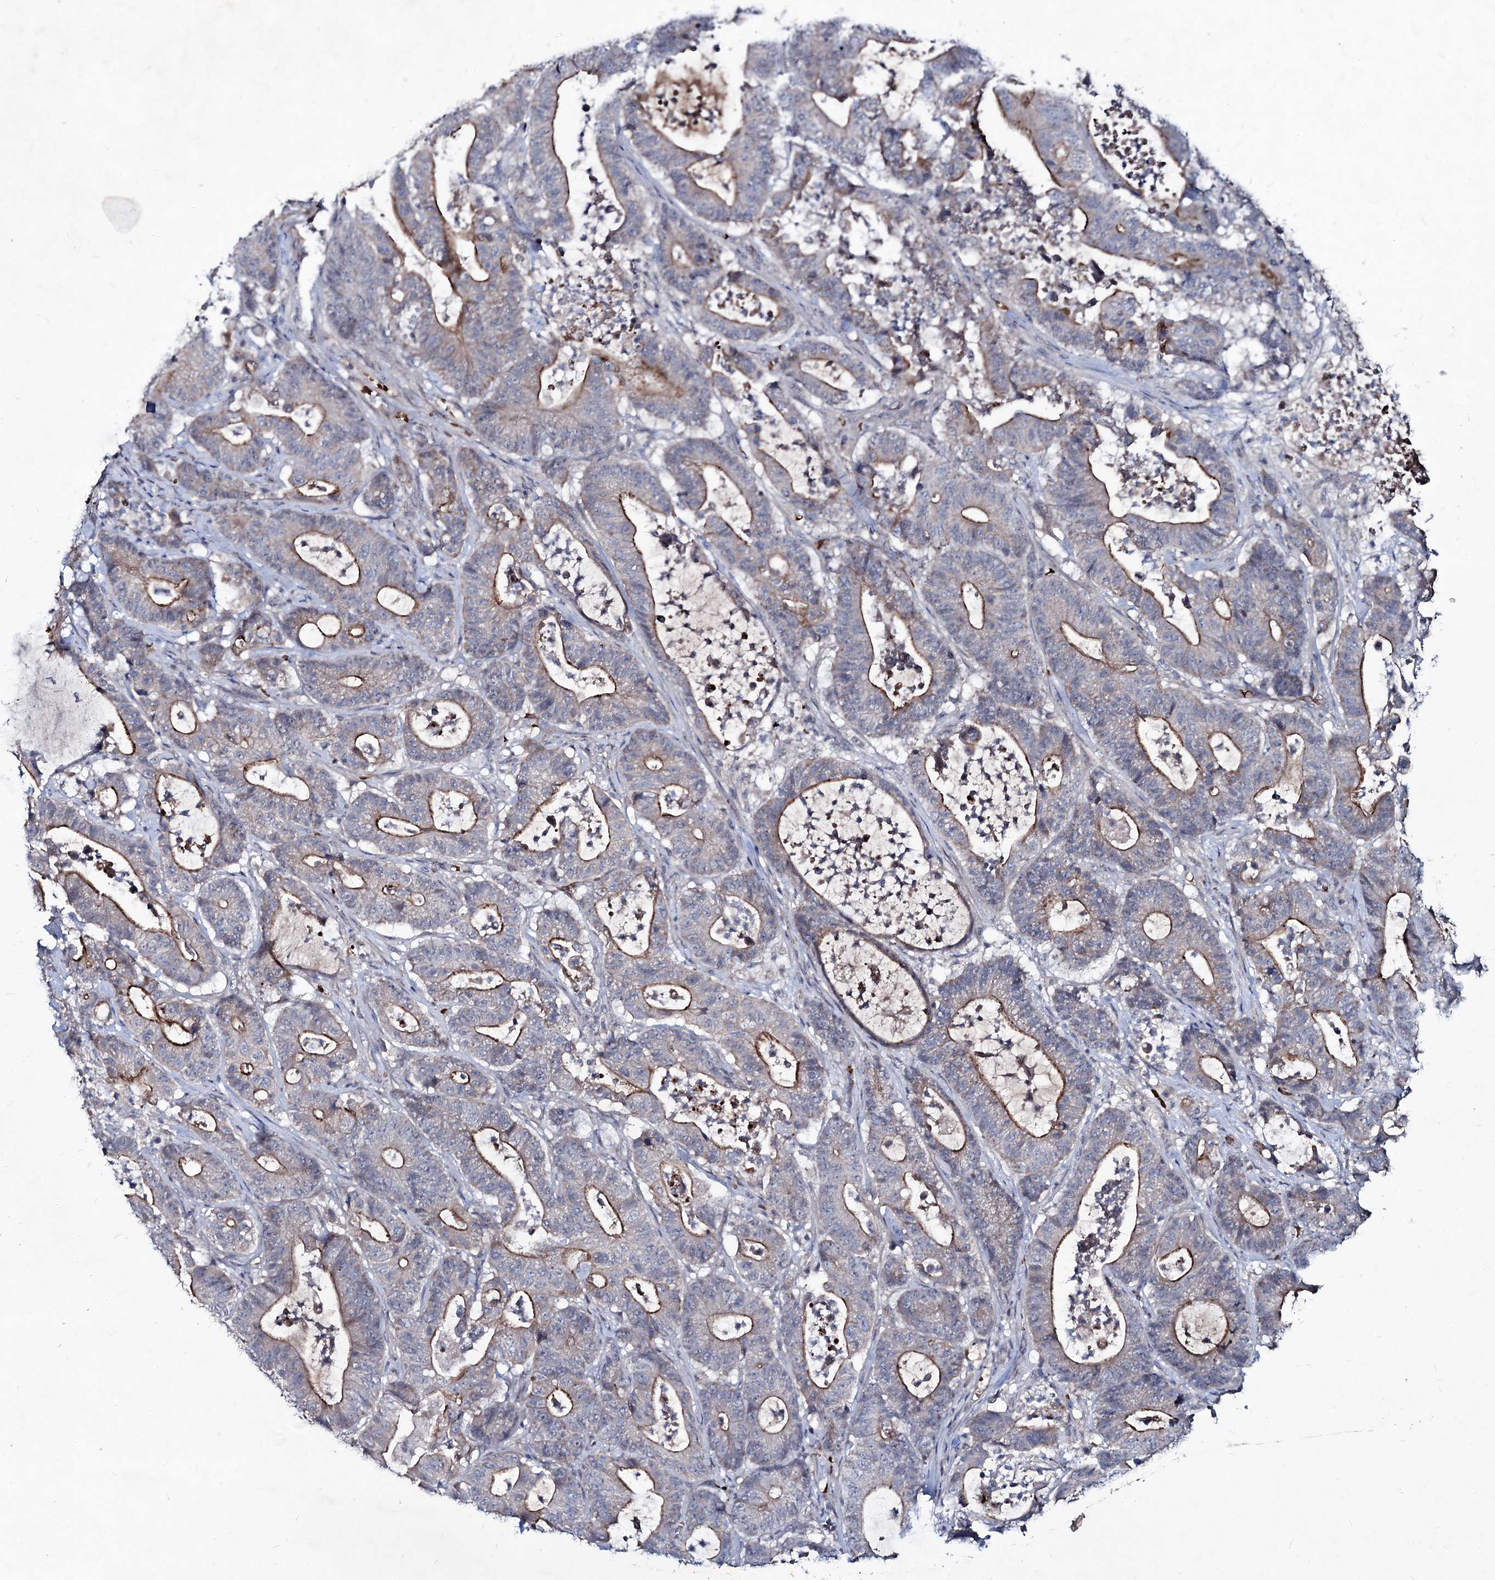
{"staining": {"intensity": "moderate", "quantity": ">75%", "location": "cytoplasmic/membranous"}, "tissue": "colorectal cancer", "cell_type": "Tumor cells", "image_type": "cancer", "snomed": [{"axis": "morphology", "description": "Adenocarcinoma, NOS"}, {"axis": "topography", "description": "Colon"}], "caption": "IHC micrograph of neoplastic tissue: human colorectal cancer stained using immunohistochemistry (IHC) displays medium levels of moderate protein expression localized specifically in the cytoplasmic/membranous of tumor cells, appearing as a cytoplasmic/membranous brown color.", "gene": "RNF6", "patient": {"sex": "female", "age": 84}}